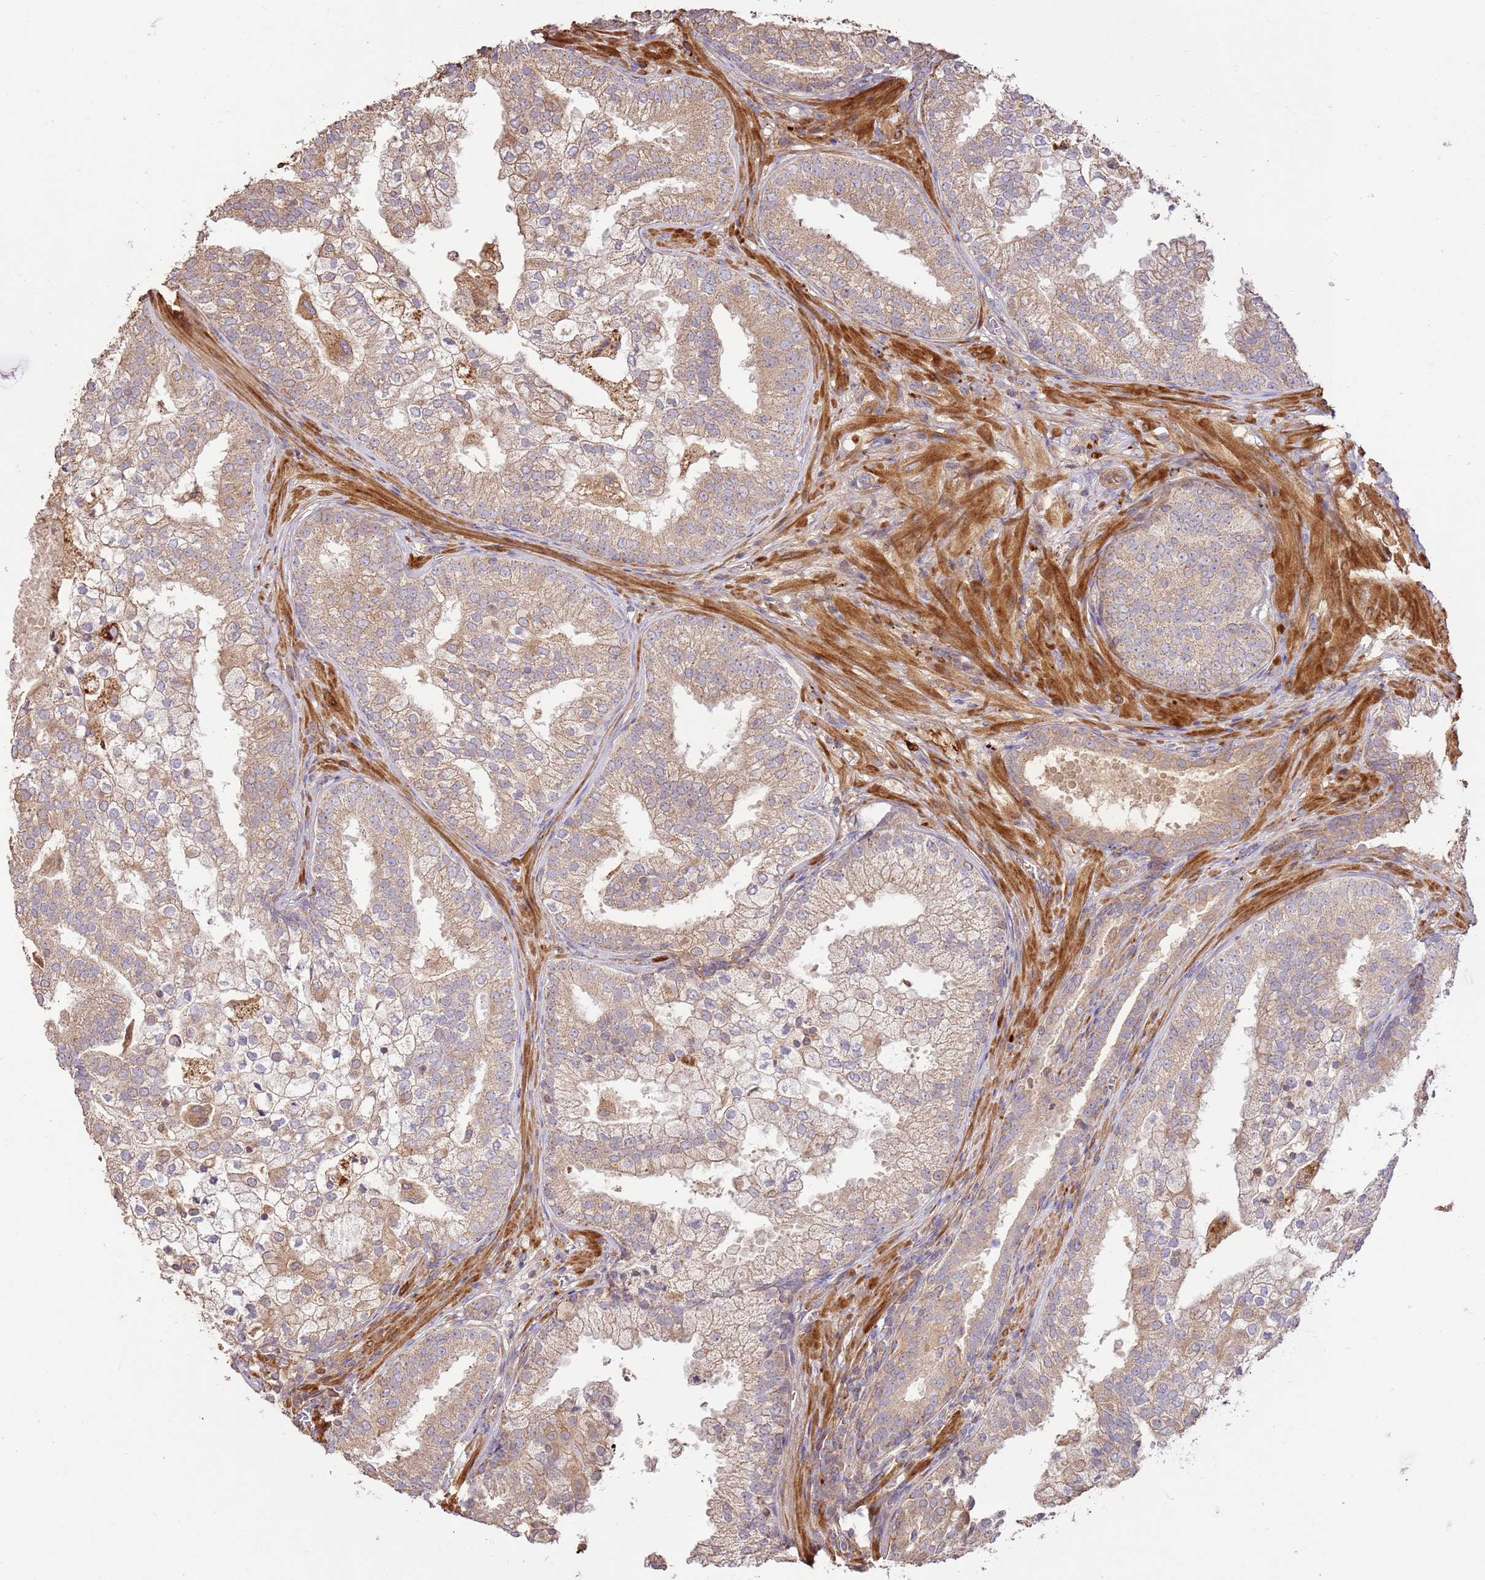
{"staining": {"intensity": "moderate", "quantity": "25%-75%", "location": "cytoplasmic/membranous"}, "tissue": "prostate cancer", "cell_type": "Tumor cells", "image_type": "cancer", "snomed": [{"axis": "morphology", "description": "Adenocarcinoma, High grade"}, {"axis": "topography", "description": "Prostate"}], "caption": "Immunohistochemical staining of prostate cancer shows medium levels of moderate cytoplasmic/membranous staining in approximately 25%-75% of tumor cells.", "gene": "CEP55", "patient": {"sex": "male", "age": 55}}